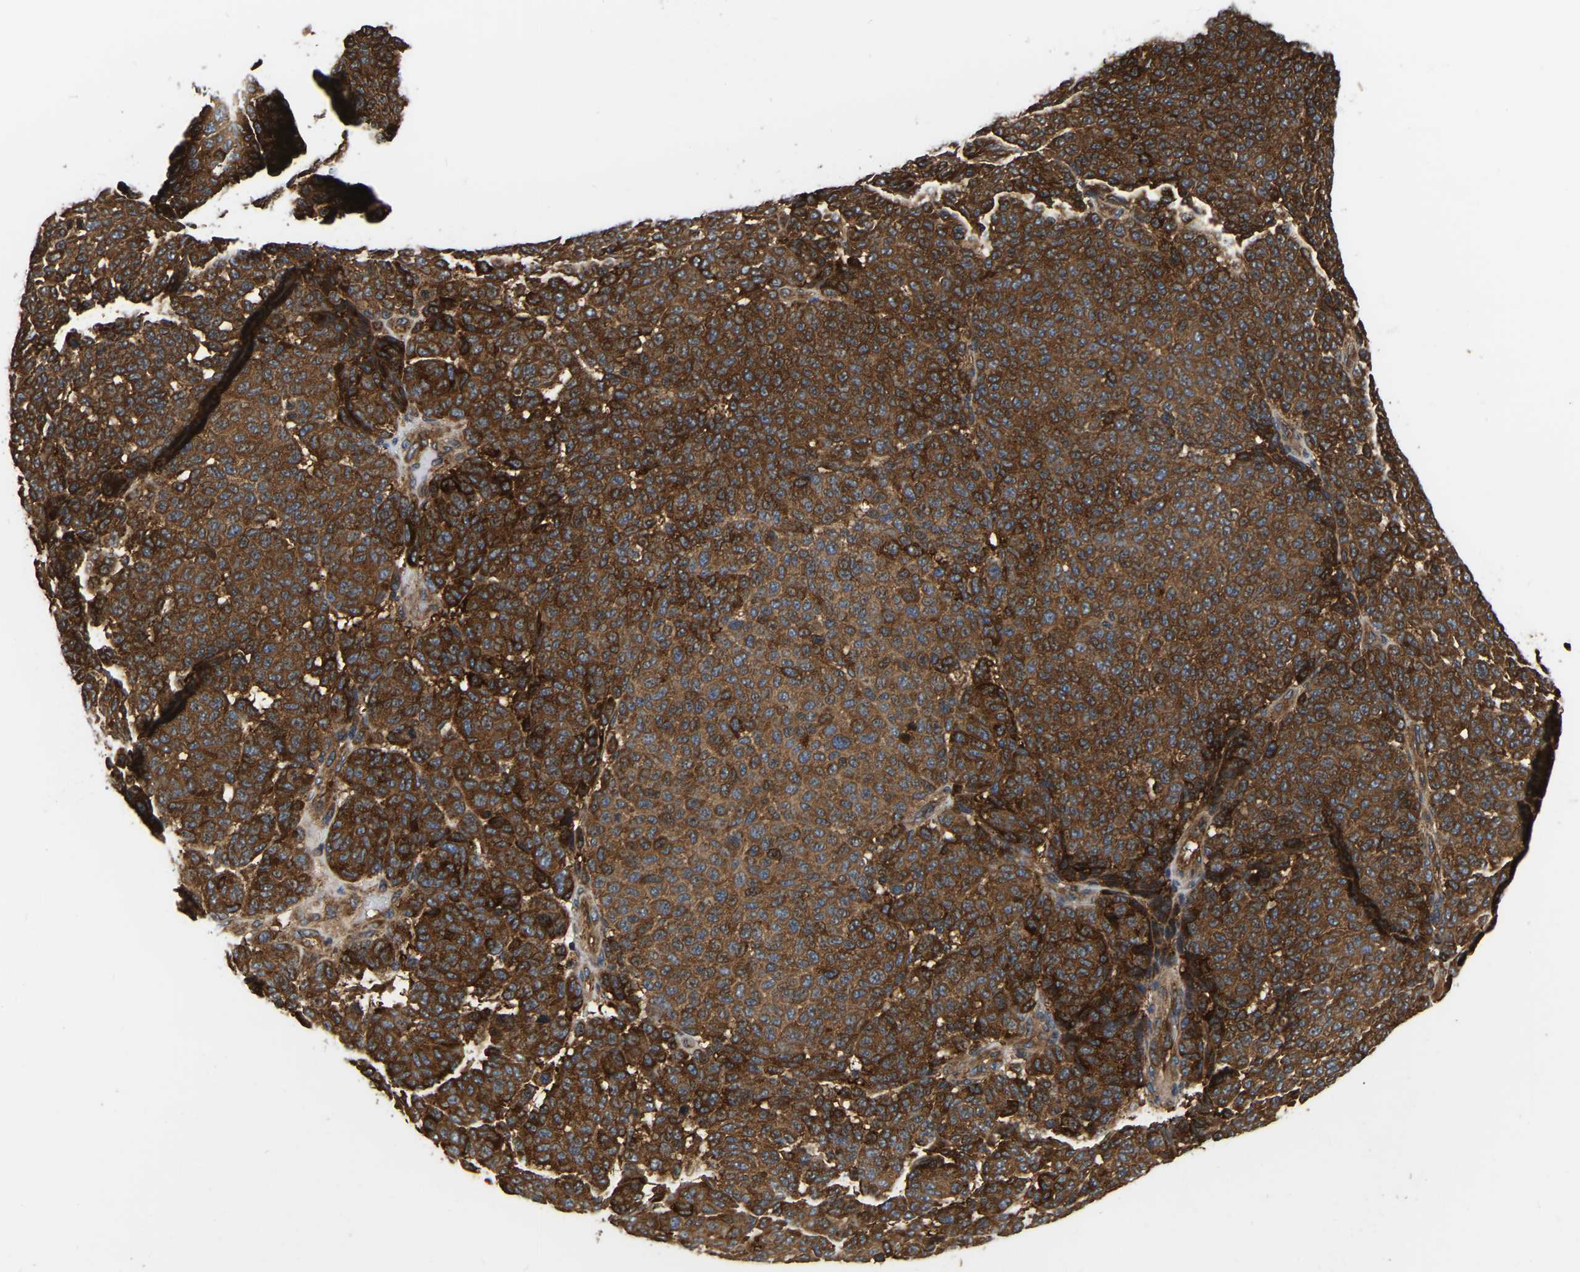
{"staining": {"intensity": "strong", "quantity": ">75%", "location": "cytoplasmic/membranous"}, "tissue": "melanoma", "cell_type": "Tumor cells", "image_type": "cancer", "snomed": [{"axis": "morphology", "description": "Malignant melanoma, NOS"}, {"axis": "topography", "description": "Skin"}], "caption": "Immunohistochemistry (DAB) staining of human melanoma shows strong cytoplasmic/membranous protein staining in approximately >75% of tumor cells. Using DAB (3,3'-diaminobenzidine) (brown) and hematoxylin (blue) stains, captured at high magnification using brightfield microscopy.", "gene": "GARS1", "patient": {"sex": "male", "age": 59}}